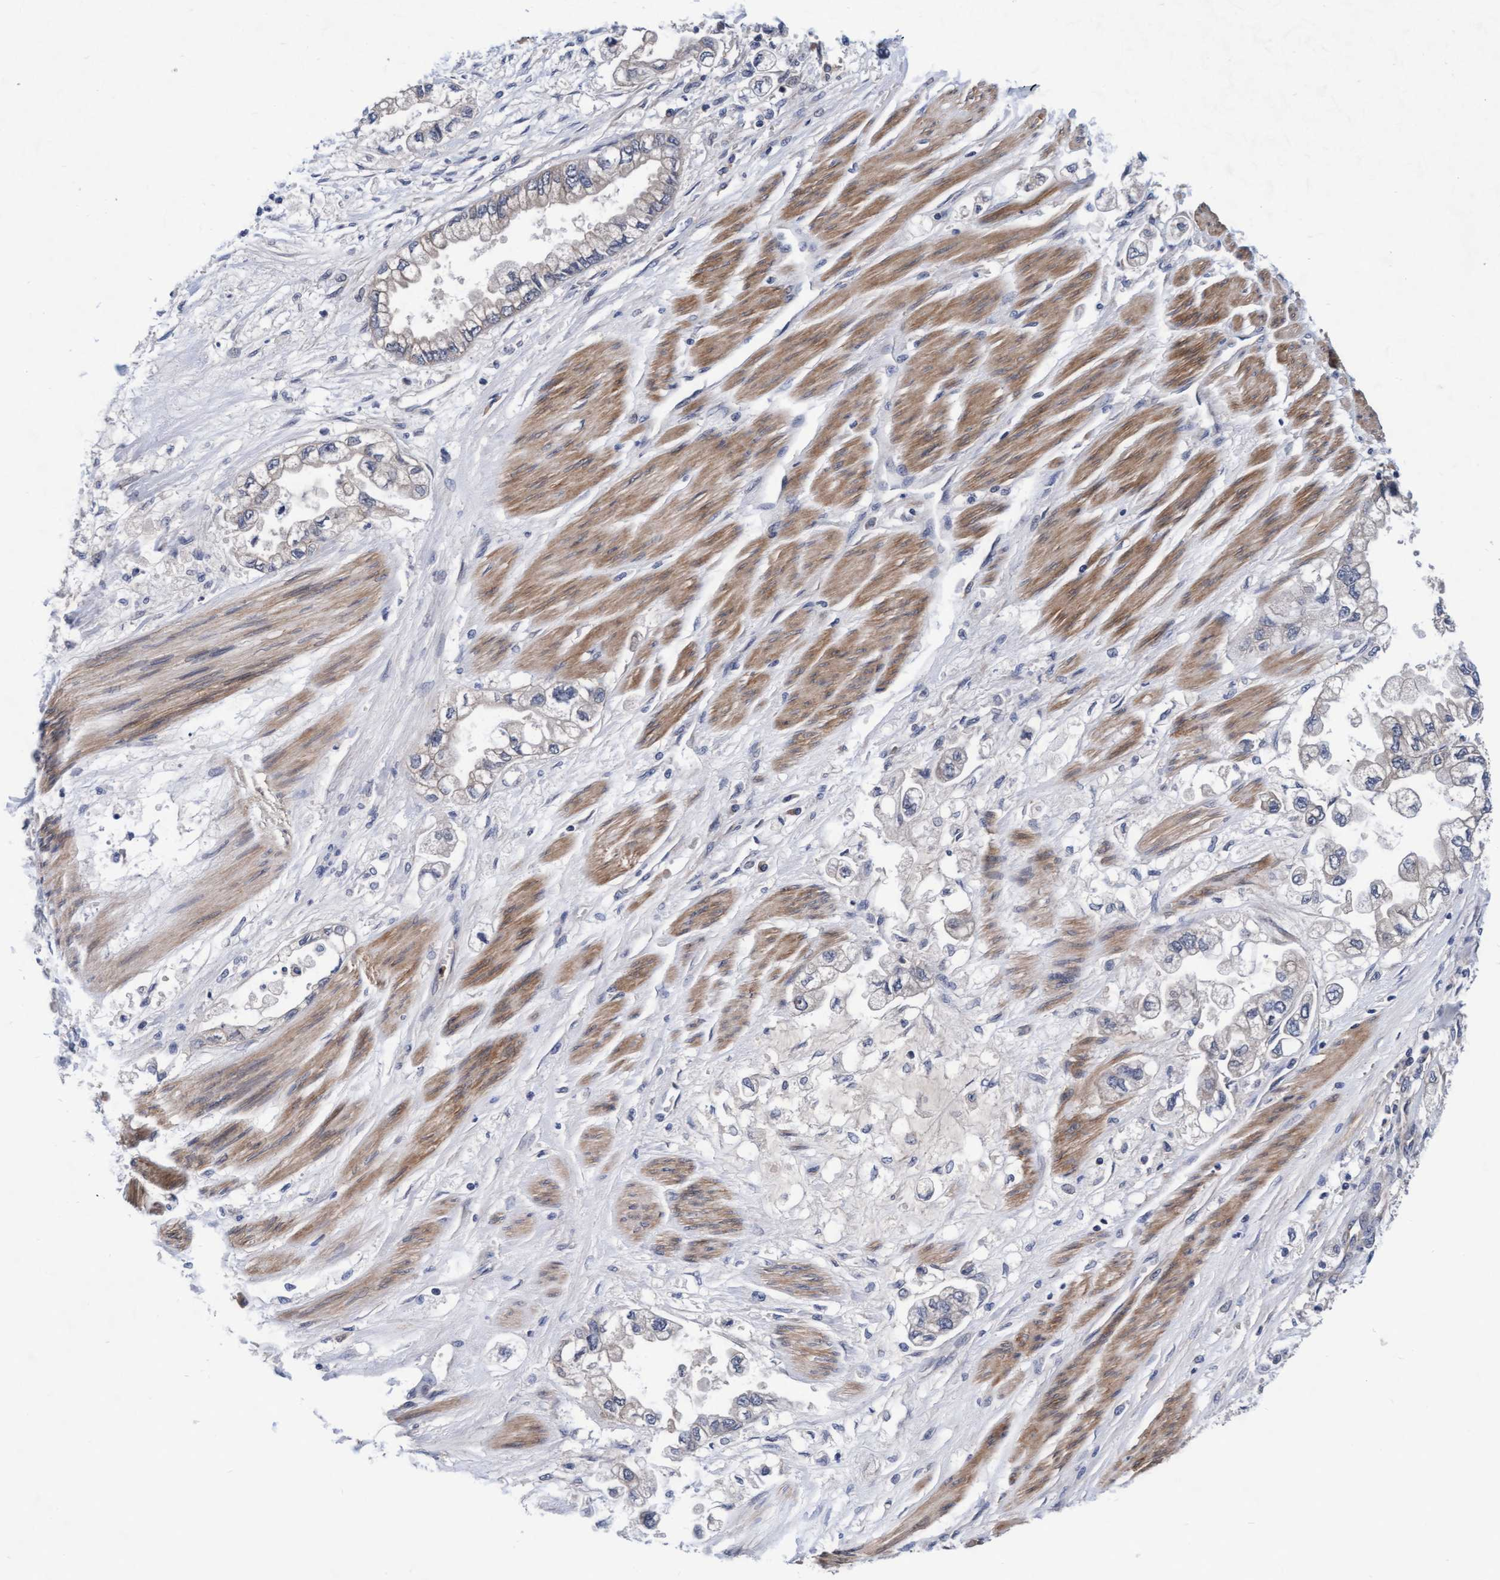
{"staining": {"intensity": "negative", "quantity": "none", "location": "none"}, "tissue": "stomach cancer", "cell_type": "Tumor cells", "image_type": "cancer", "snomed": [{"axis": "morphology", "description": "Normal tissue, NOS"}, {"axis": "morphology", "description": "Adenocarcinoma, NOS"}, {"axis": "topography", "description": "Stomach"}], "caption": "Immunohistochemistry micrograph of human stomach cancer (adenocarcinoma) stained for a protein (brown), which demonstrates no staining in tumor cells.", "gene": "EFCAB13", "patient": {"sex": "male", "age": 62}}